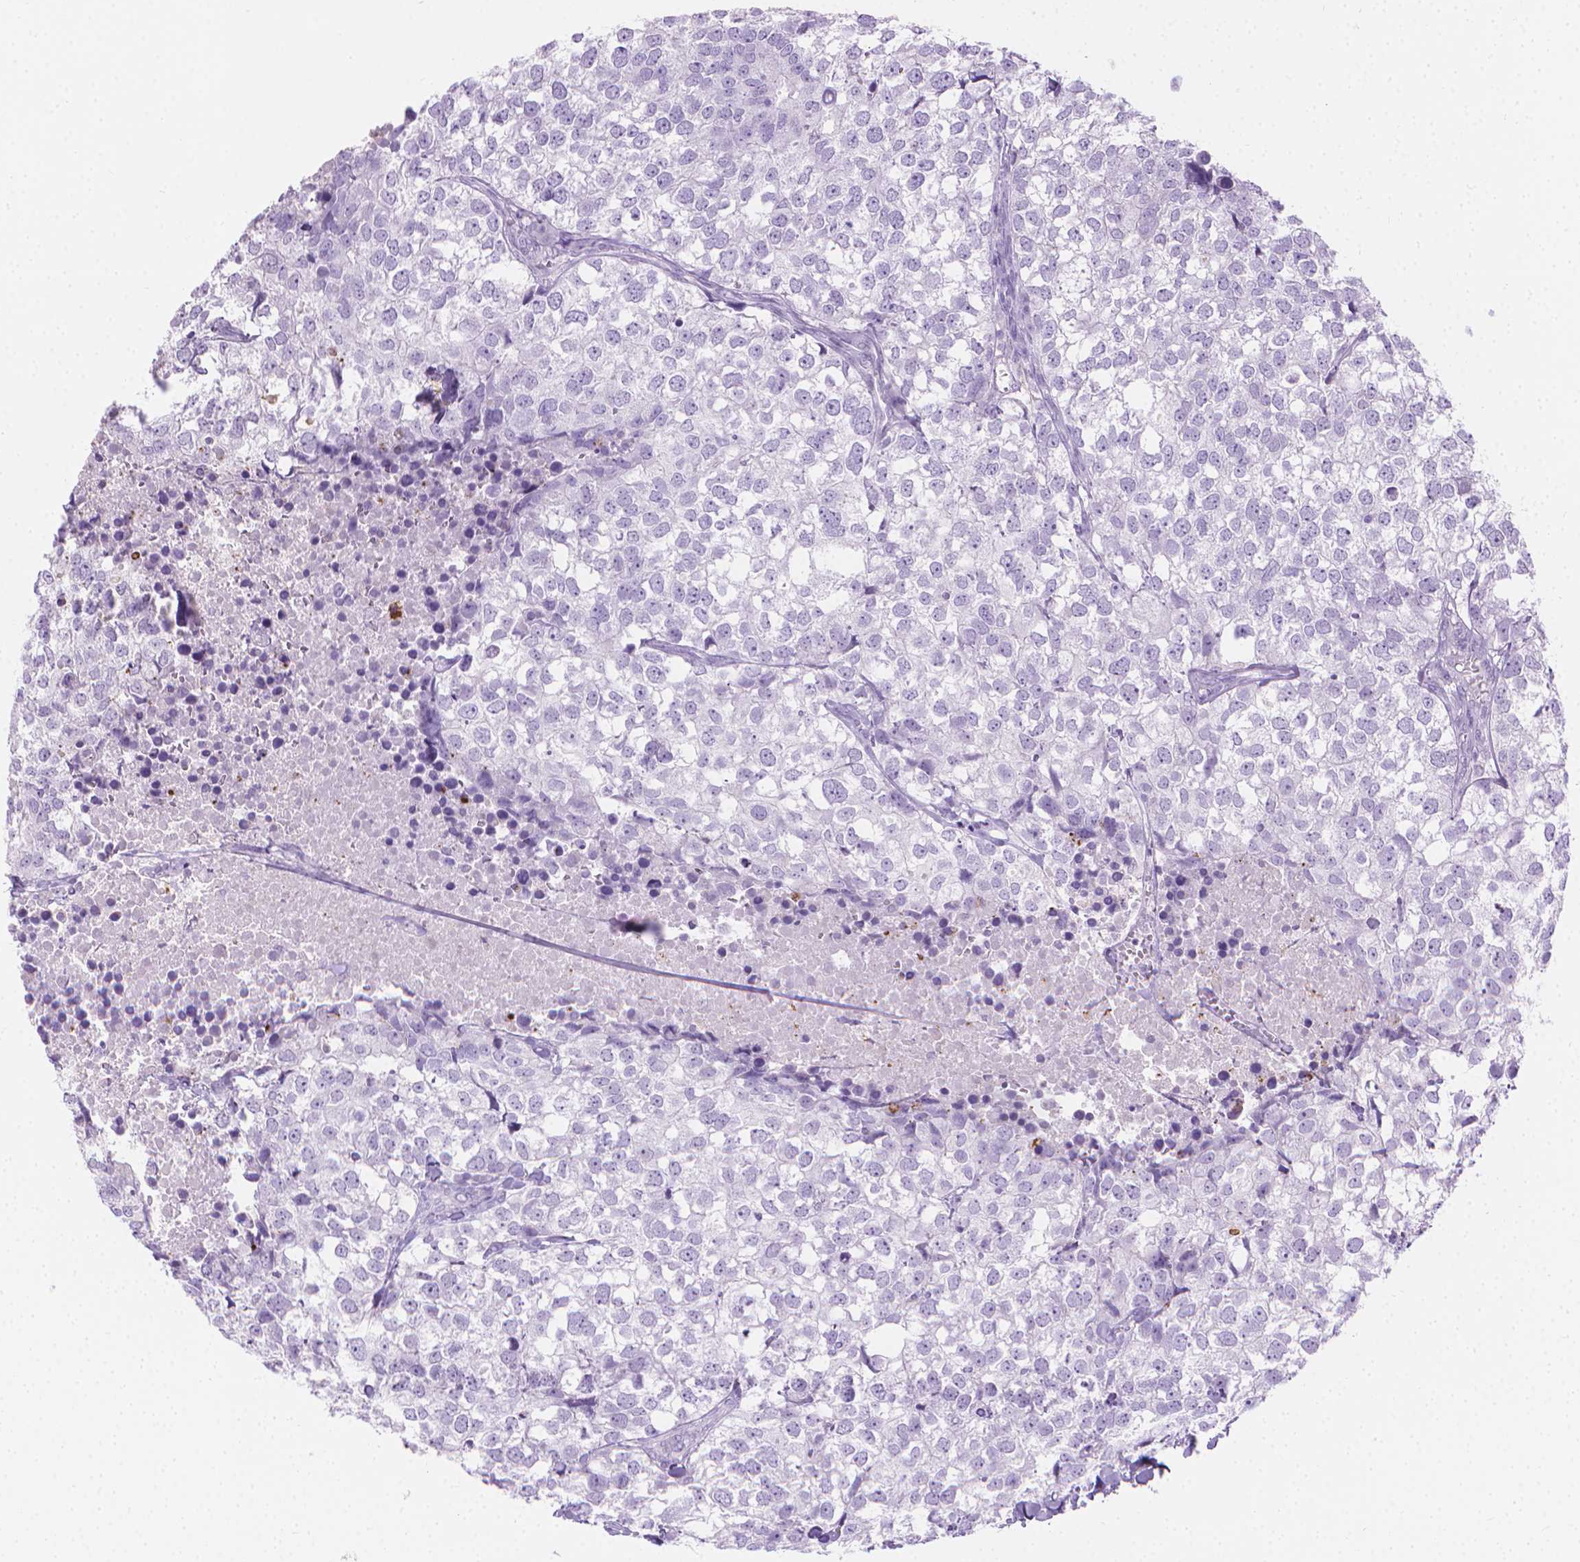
{"staining": {"intensity": "negative", "quantity": "none", "location": "none"}, "tissue": "breast cancer", "cell_type": "Tumor cells", "image_type": "cancer", "snomed": [{"axis": "morphology", "description": "Duct carcinoma"}, {"axis": "topography", "description": "Breast"}], "caption": "Infiltrating ductal carcinoma (breast) stained for a protein using immunohistochemistry displays no positivity tumor cells.", "gene": "CFAP52", "patient": {"sex": "female", "age": 30}}